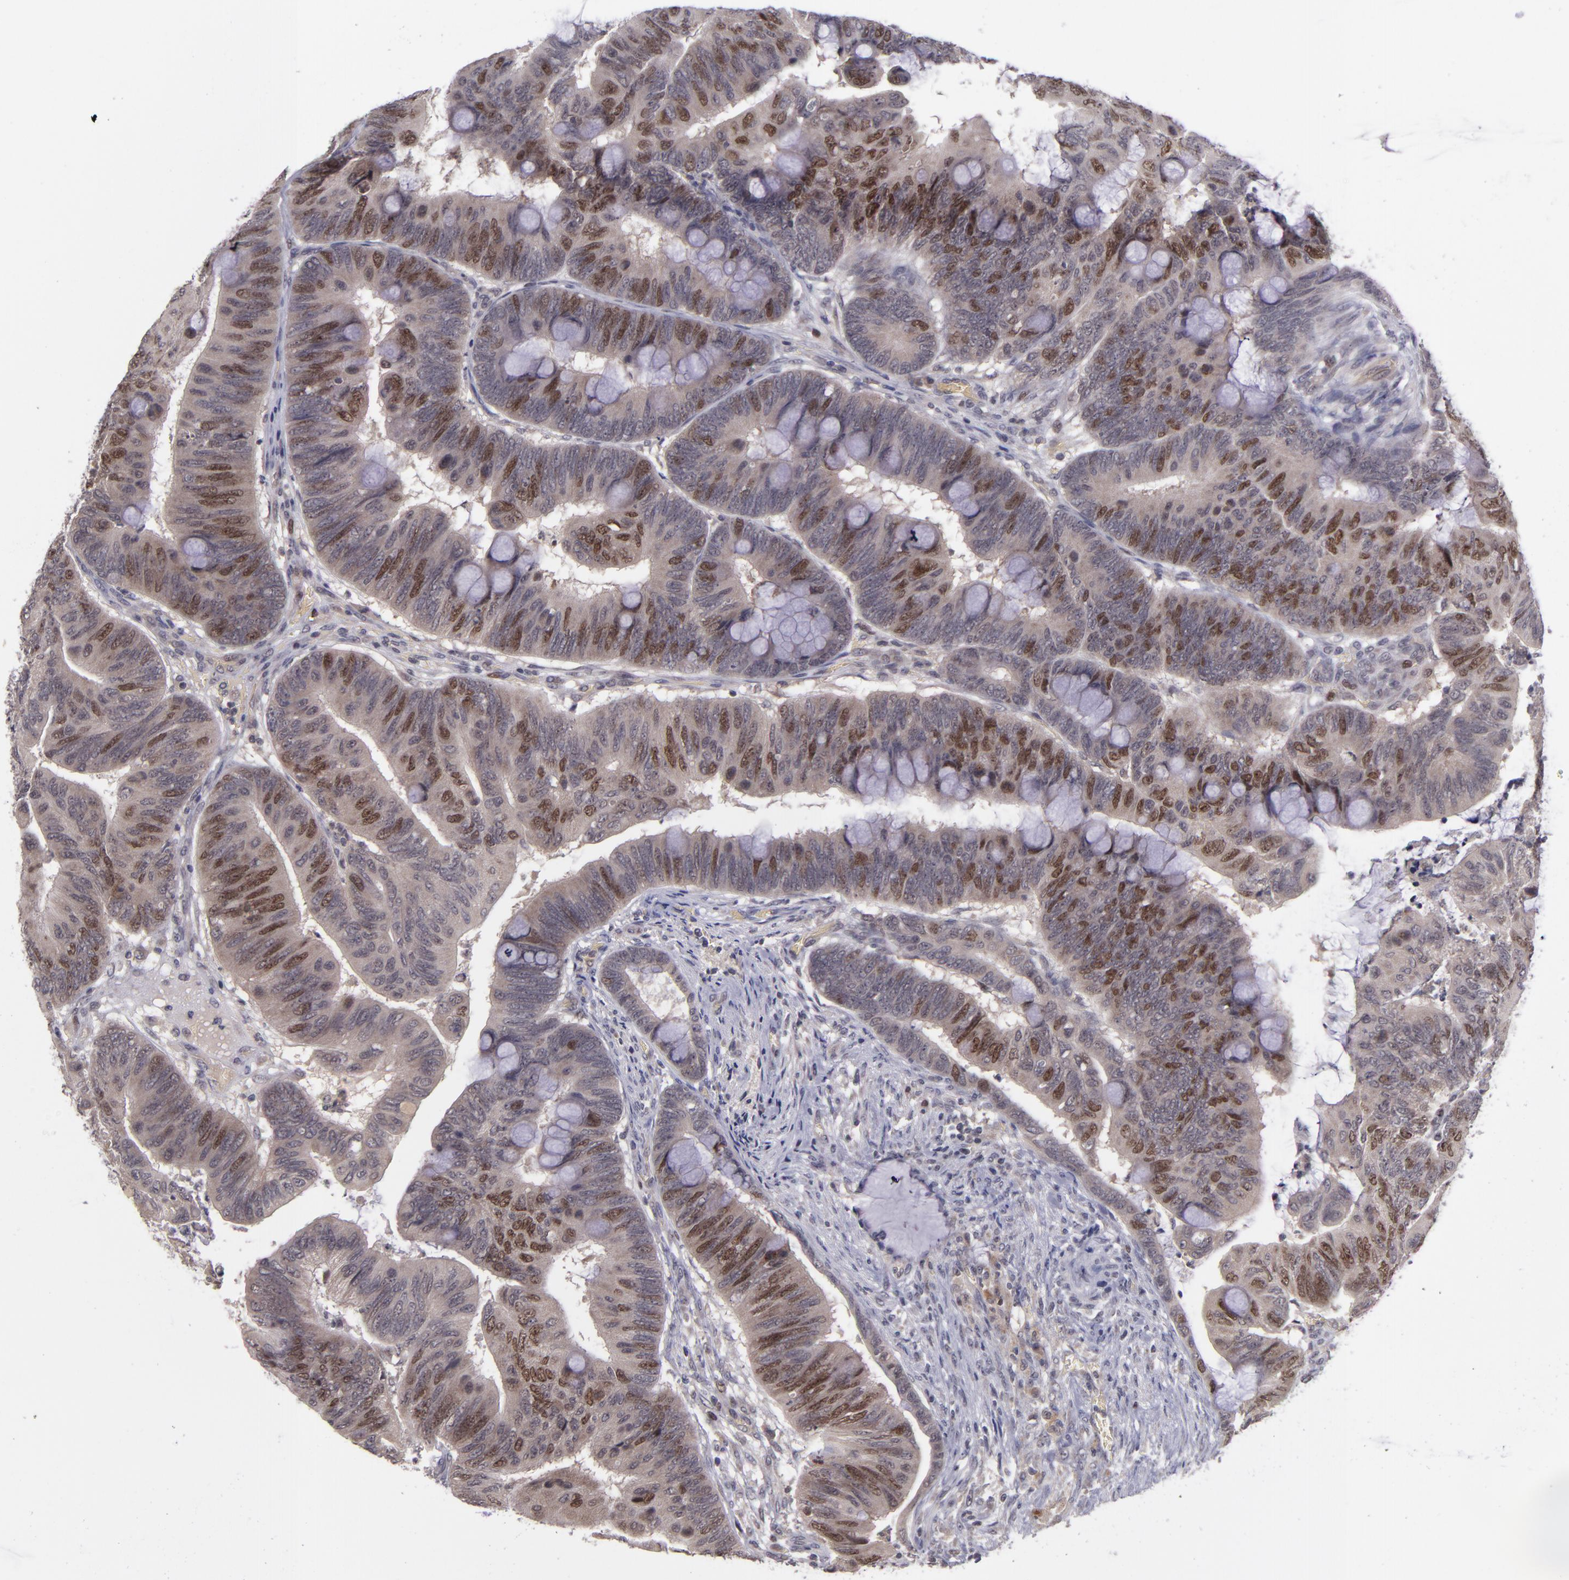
{"staining": {"intensity": "strong", "quantity": "25%-75%", "location": "nuclear"}, "tissue": "colorectal cancer", "cell_type": "Tumor cells", "image_type": "cancer", "snomed": [{"axis": "morphology", "description": "Normal tissue, NOS"}, {"axis": "morphology", "description": "Adenocarcinoma, NOS"}, {"axis": "topography", "description": "Rectum"}], "caption": "Protein expression analysis of human colorectal adenocarcinoma reveals strong nuclear expression in about 25%-75% of tumor cells.", "gene": "CDC7", "patient": {"sex": "male", "age": 92}}